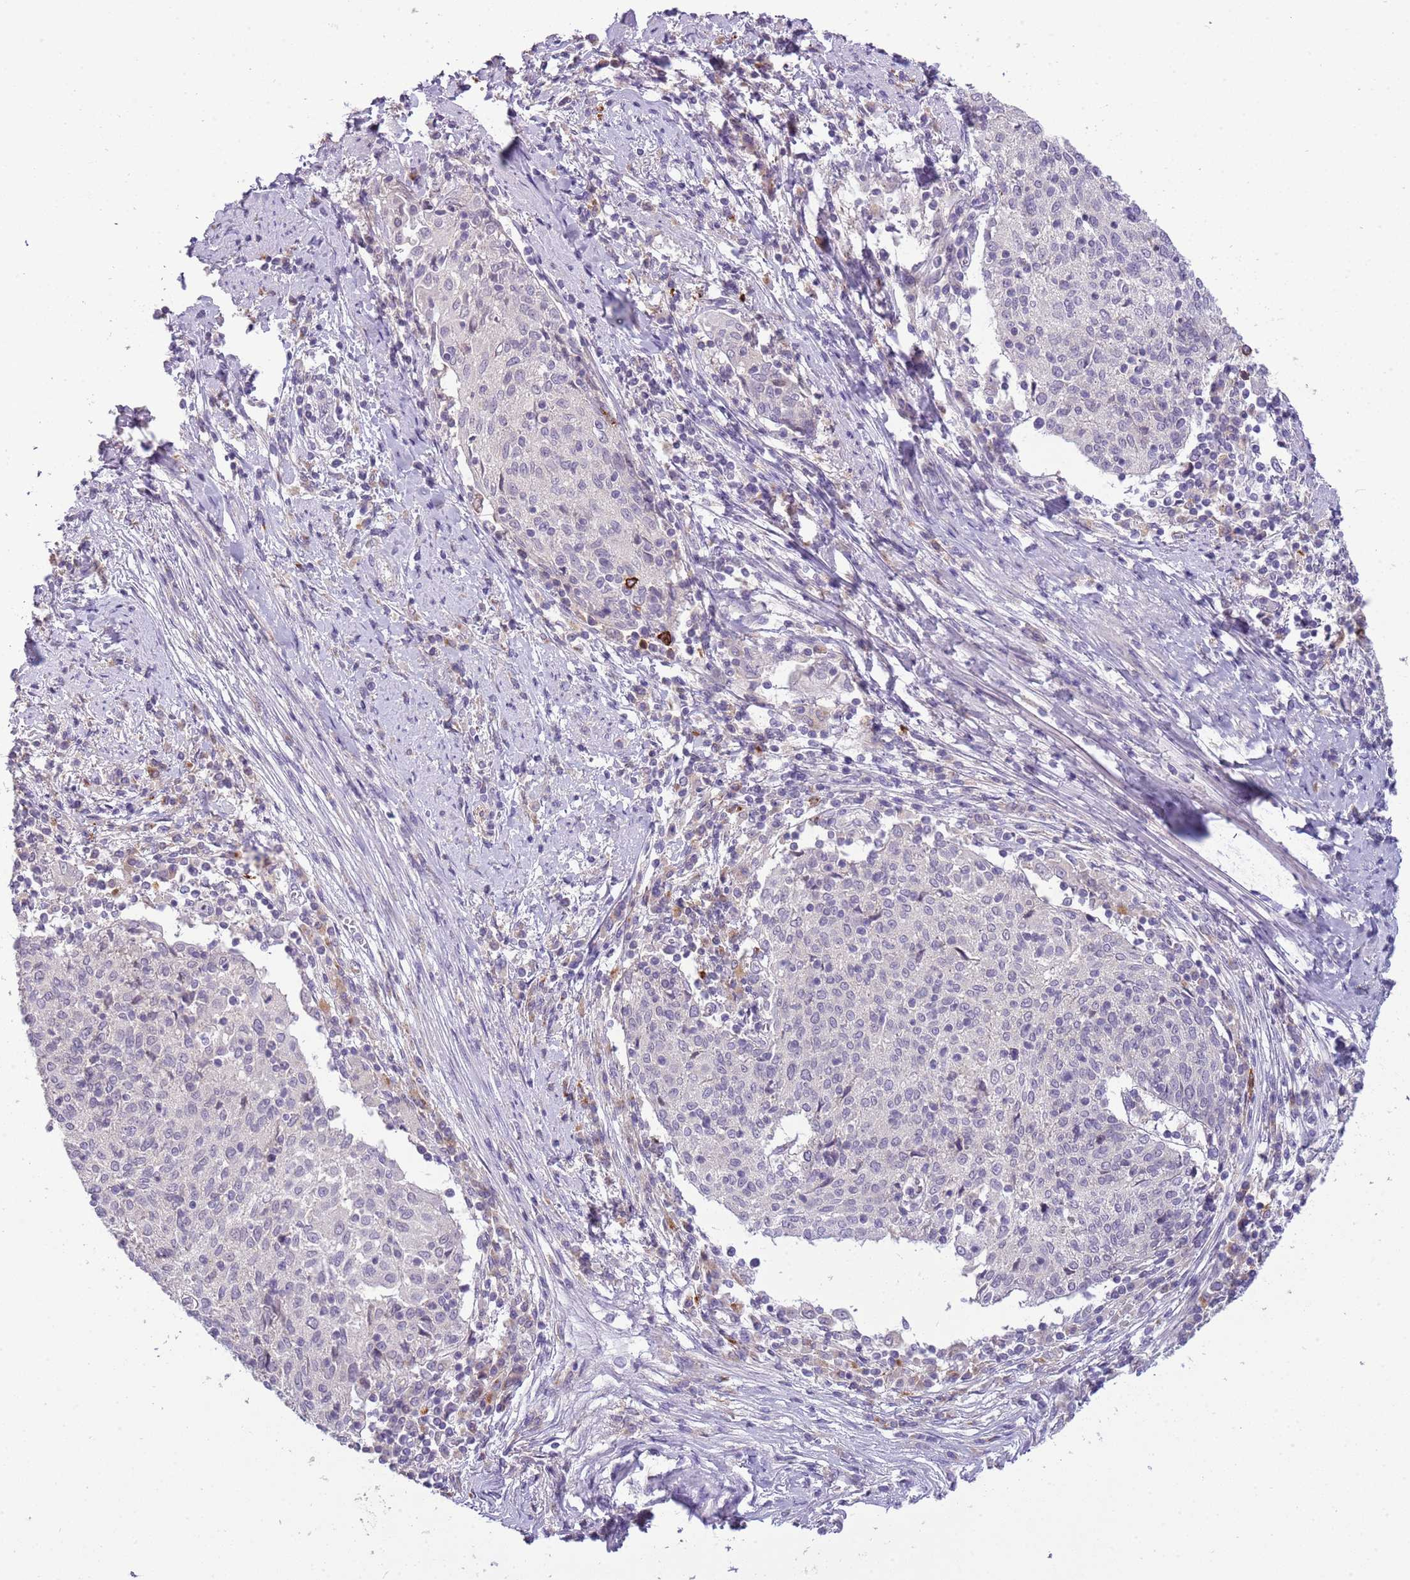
{"staining": {"intensity": "negative", "quantity": "none", "location": "none"}, "tissue": "cervical cancer", "cell_type": "Tumor cells", "image_type": "cancer", "snomed": [{"axis": "morphology", "description": "Squamous cell carcinoma, NOS"}, {"axis": "topography", "description": "Cervix"}], "caption": "Human cervical squamous cell carcinoma stained for a protein using IHC exhibits no positivity in tumor cells.", "gene": "SCAMP5", "patient": {"sex": "female", "age": 52}}